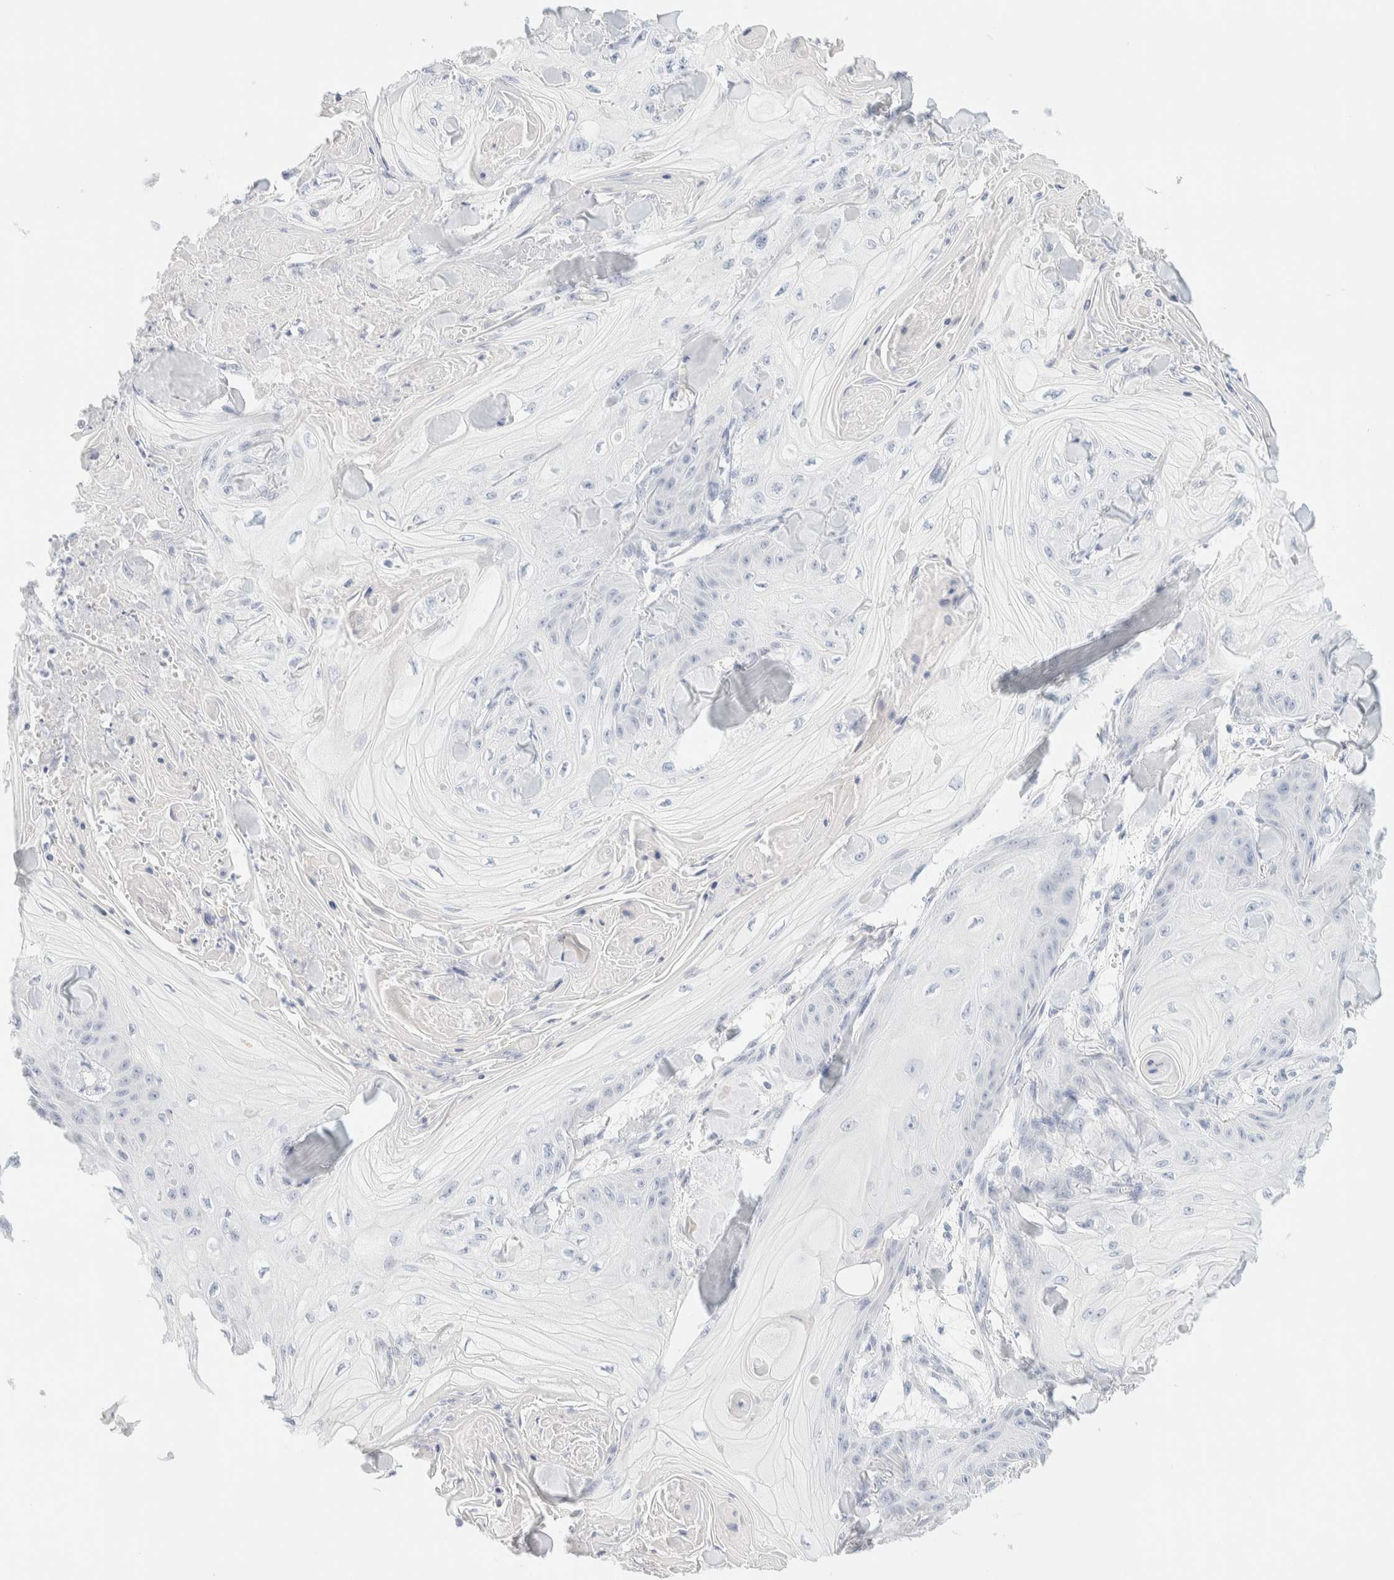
{"staining": {"intensity": "negative", "quantity": "none", "location": "none"}, "tissue": "skin cancer", "cell_type": "Tumor cells", "image_type": "cancer", "snomed": [{"axis": "morphology", "description": "Squamous cell carcinoma, NOS"}, {"axis": "topography", "description": "Skin"}], "caption": "High magnification brightfield microscopy of skin squamous cell carcinoma stained with DAB (brown) and counterstained with hematoxylin (blue): tumor cells show no significant expression.", "gene": "AFMID", "patient": {"sex": "male", "age": 74}}